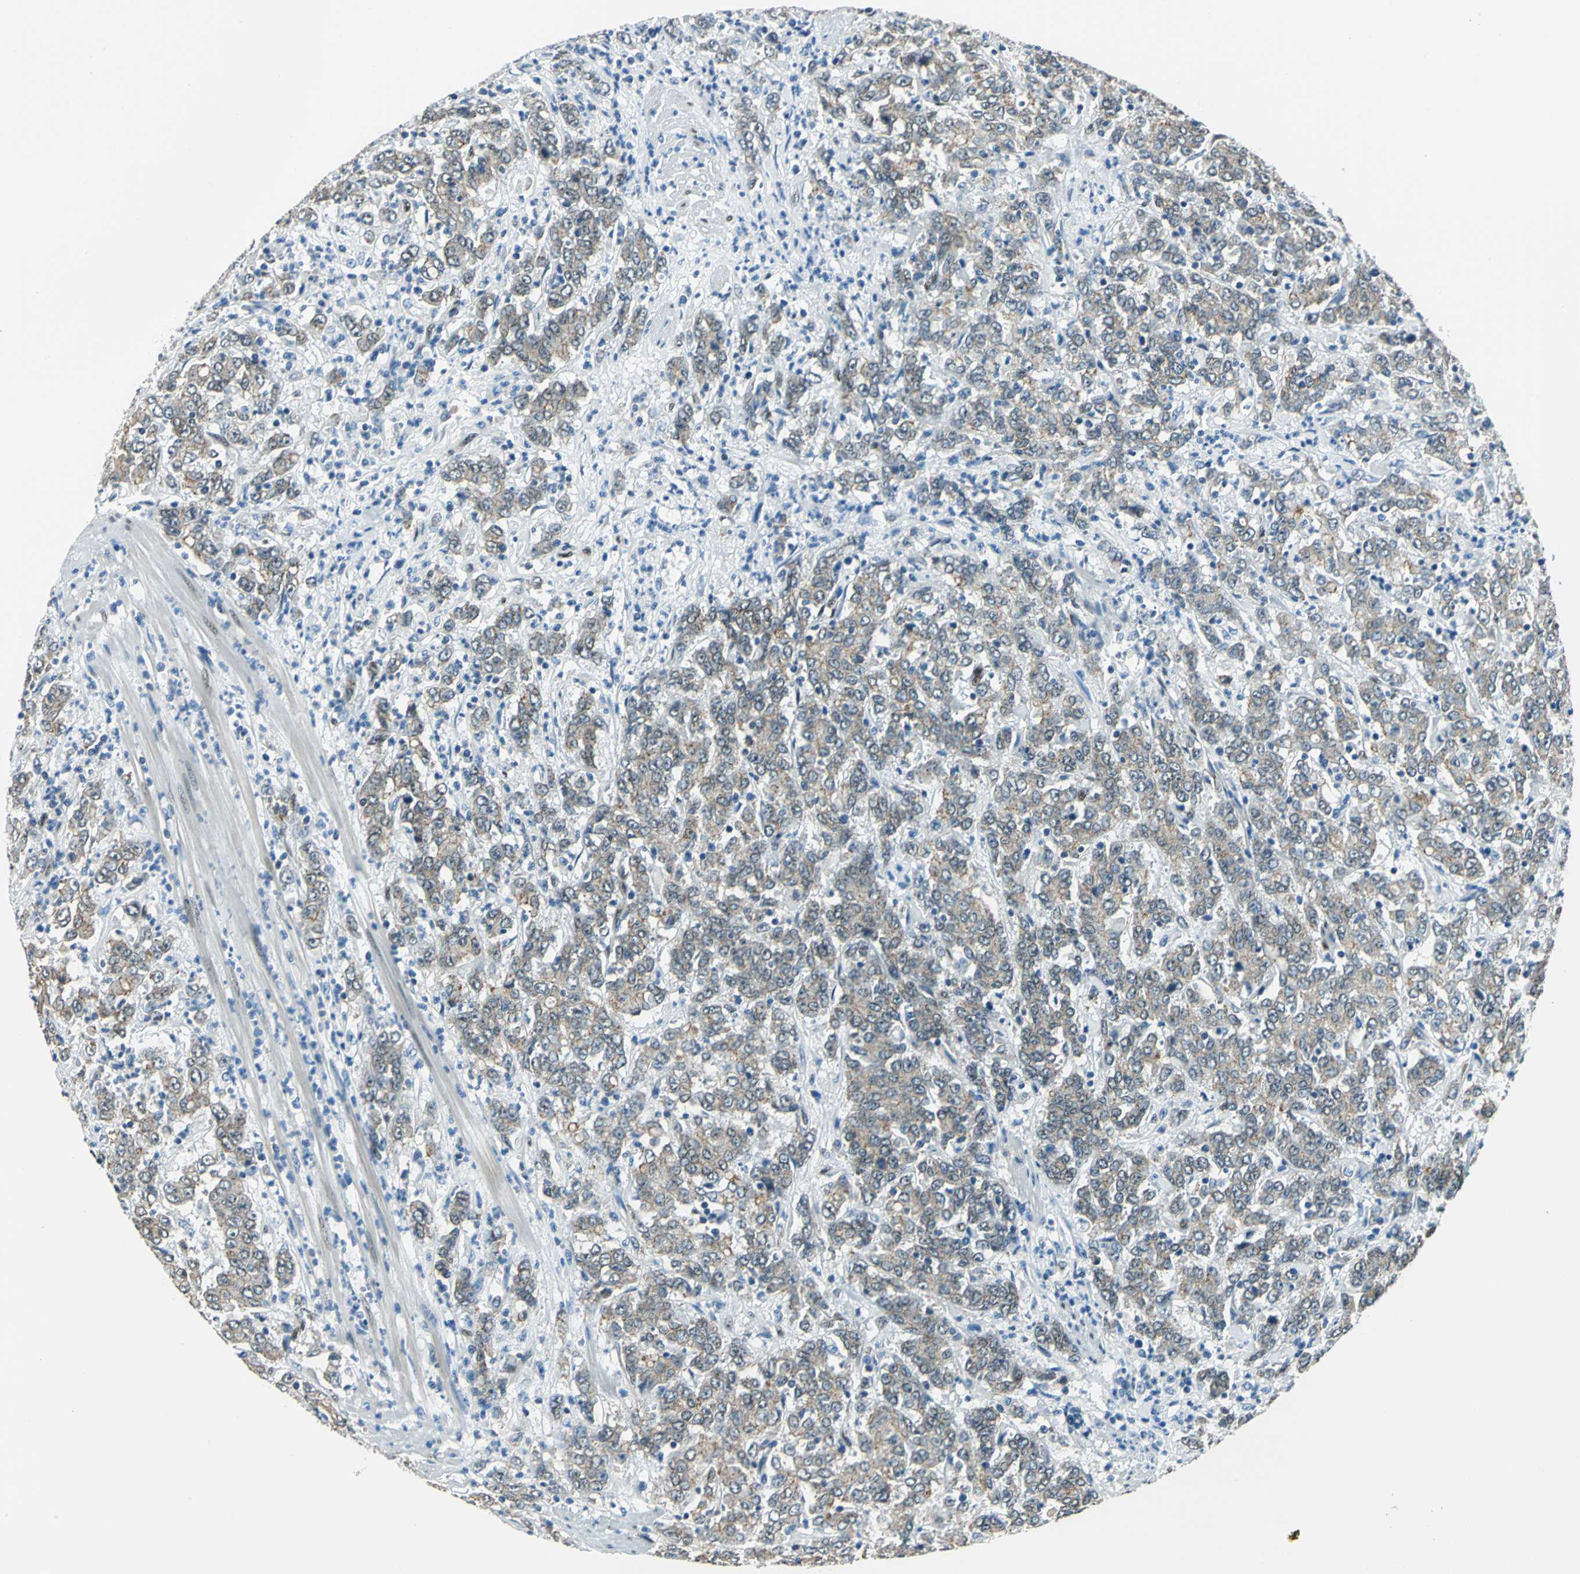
{"staining": {"intensity": "moderate", "quantity": ">75%", "location": "cytoplasmic/membranous"}, "tissue": "stomach cancer", "cell_type": "Tumor cells", "image_type": "cancer", "snomed": [{"axis": "morphology", "description": "Adenocarcinoma, NOS"}, {"axis": "topography", "description": "Stomach, lower"}], "caption": "A brown stain shows moderate cytoplasmic/membranous expression of a protein in human stomach cancer tumor cells.", "gene": "NFIA", "patient": {"sex": "female", "age": 71}}